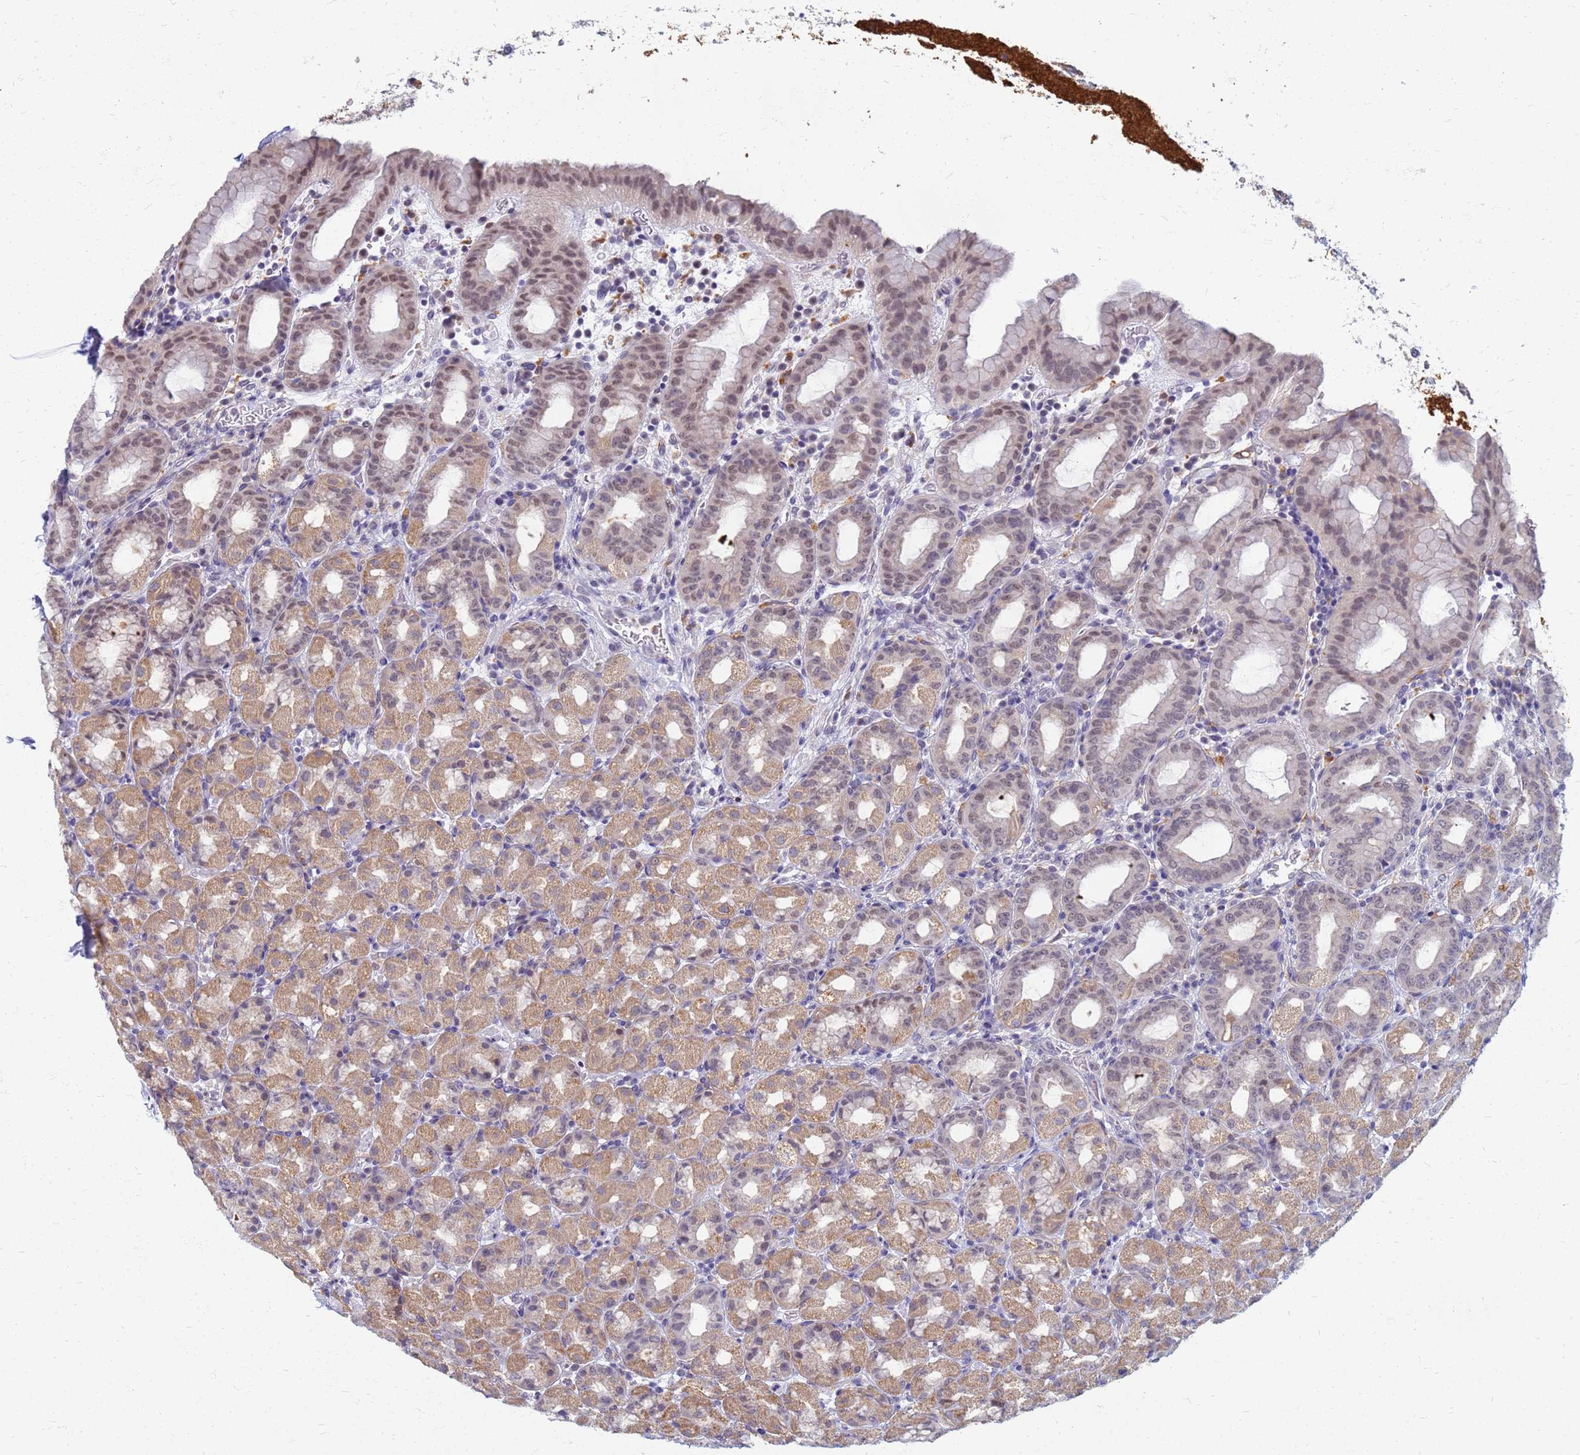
{"staining": {"intensity": "moderate", "quantity": "25%-75%", "location": "cytoplasmic/membranous,nuclear"}, "tissue": "stomach", "cell_type": "Glandular cells", "image_type": "normal", "snomed": [{"axis": "morphology", "description": "Normal tissue, NOS"}, {"axis": "topography", "description": "Stomach, upper"}, {"axis": "topography", "description": "Stomach, lower"}, {"axis": "topography", "description": "Small intestine"}], "caption": "Protein expression analysis of normal stomach demonstrates moderate cytoplasmic/membranous,nuclear expression in about 25%-75% of glandular cells.", "gene": "ATP6V1E1", "patient": {"sex": "male", "age": 68}}